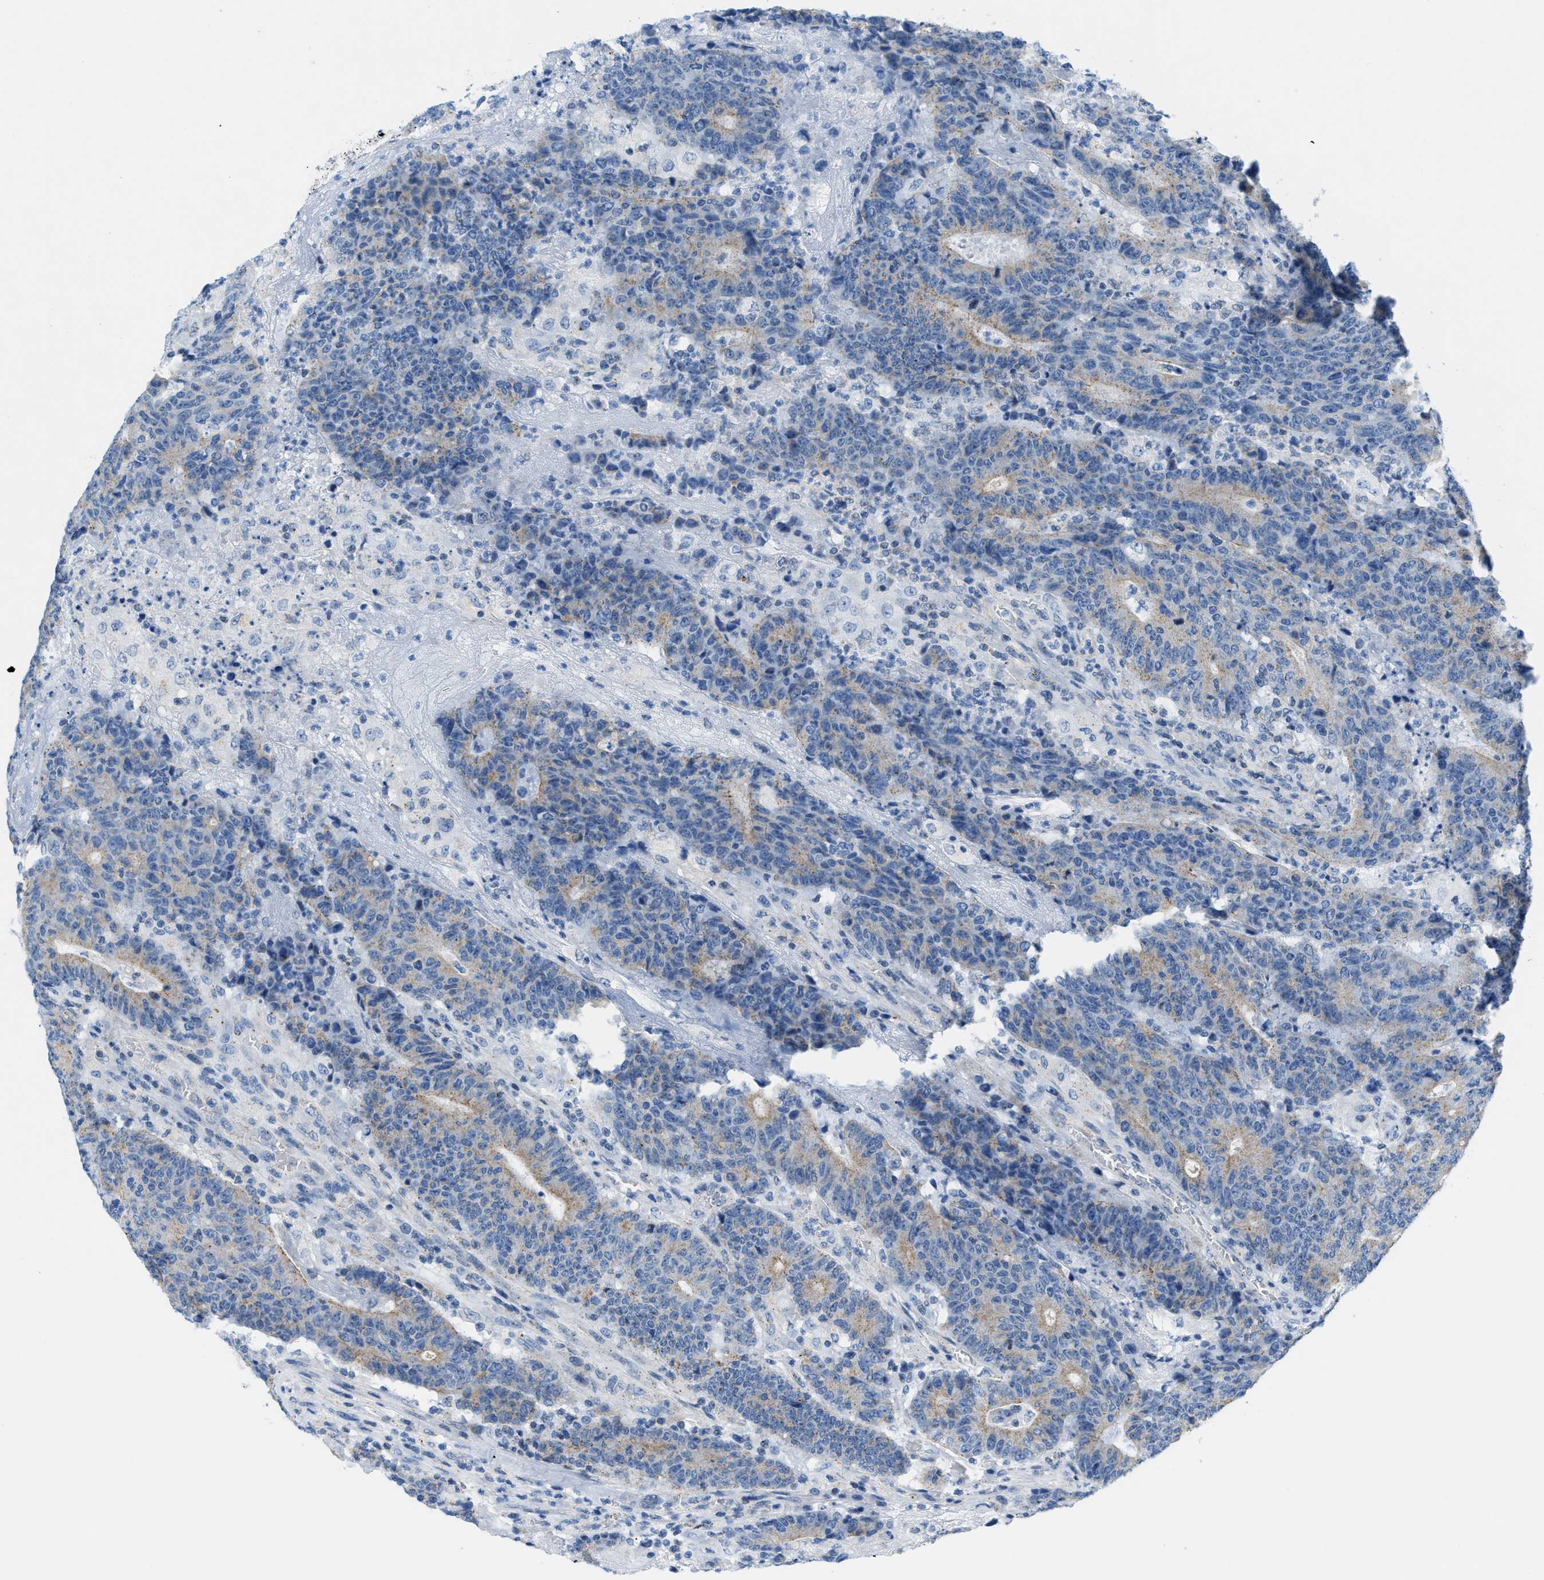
{"staining": {"intensity": "weak", "quantity": "25%-75%", "location": "cytoplasmic/membranous"}, "tissue": "colorectal cancer", "cell_type": "Tumor cells", "image_type": "cancer", "snomed": [{"axis": "morphology", "description": "Normal tissue, NOS"}, {"axis": "morphology", "description": "Adenocarcinoma, NOS"}, {"axis": "topography", "description": "Colon"}], "caption": "Adenocarcinoma (colorectal) stained for a protein (brown) displays weak cytoplasmic/membranous positive staining in about 25%-75% of tumor cells.", "gene": "FDCSP", "patient": {"sex": "female", "age": 75}}